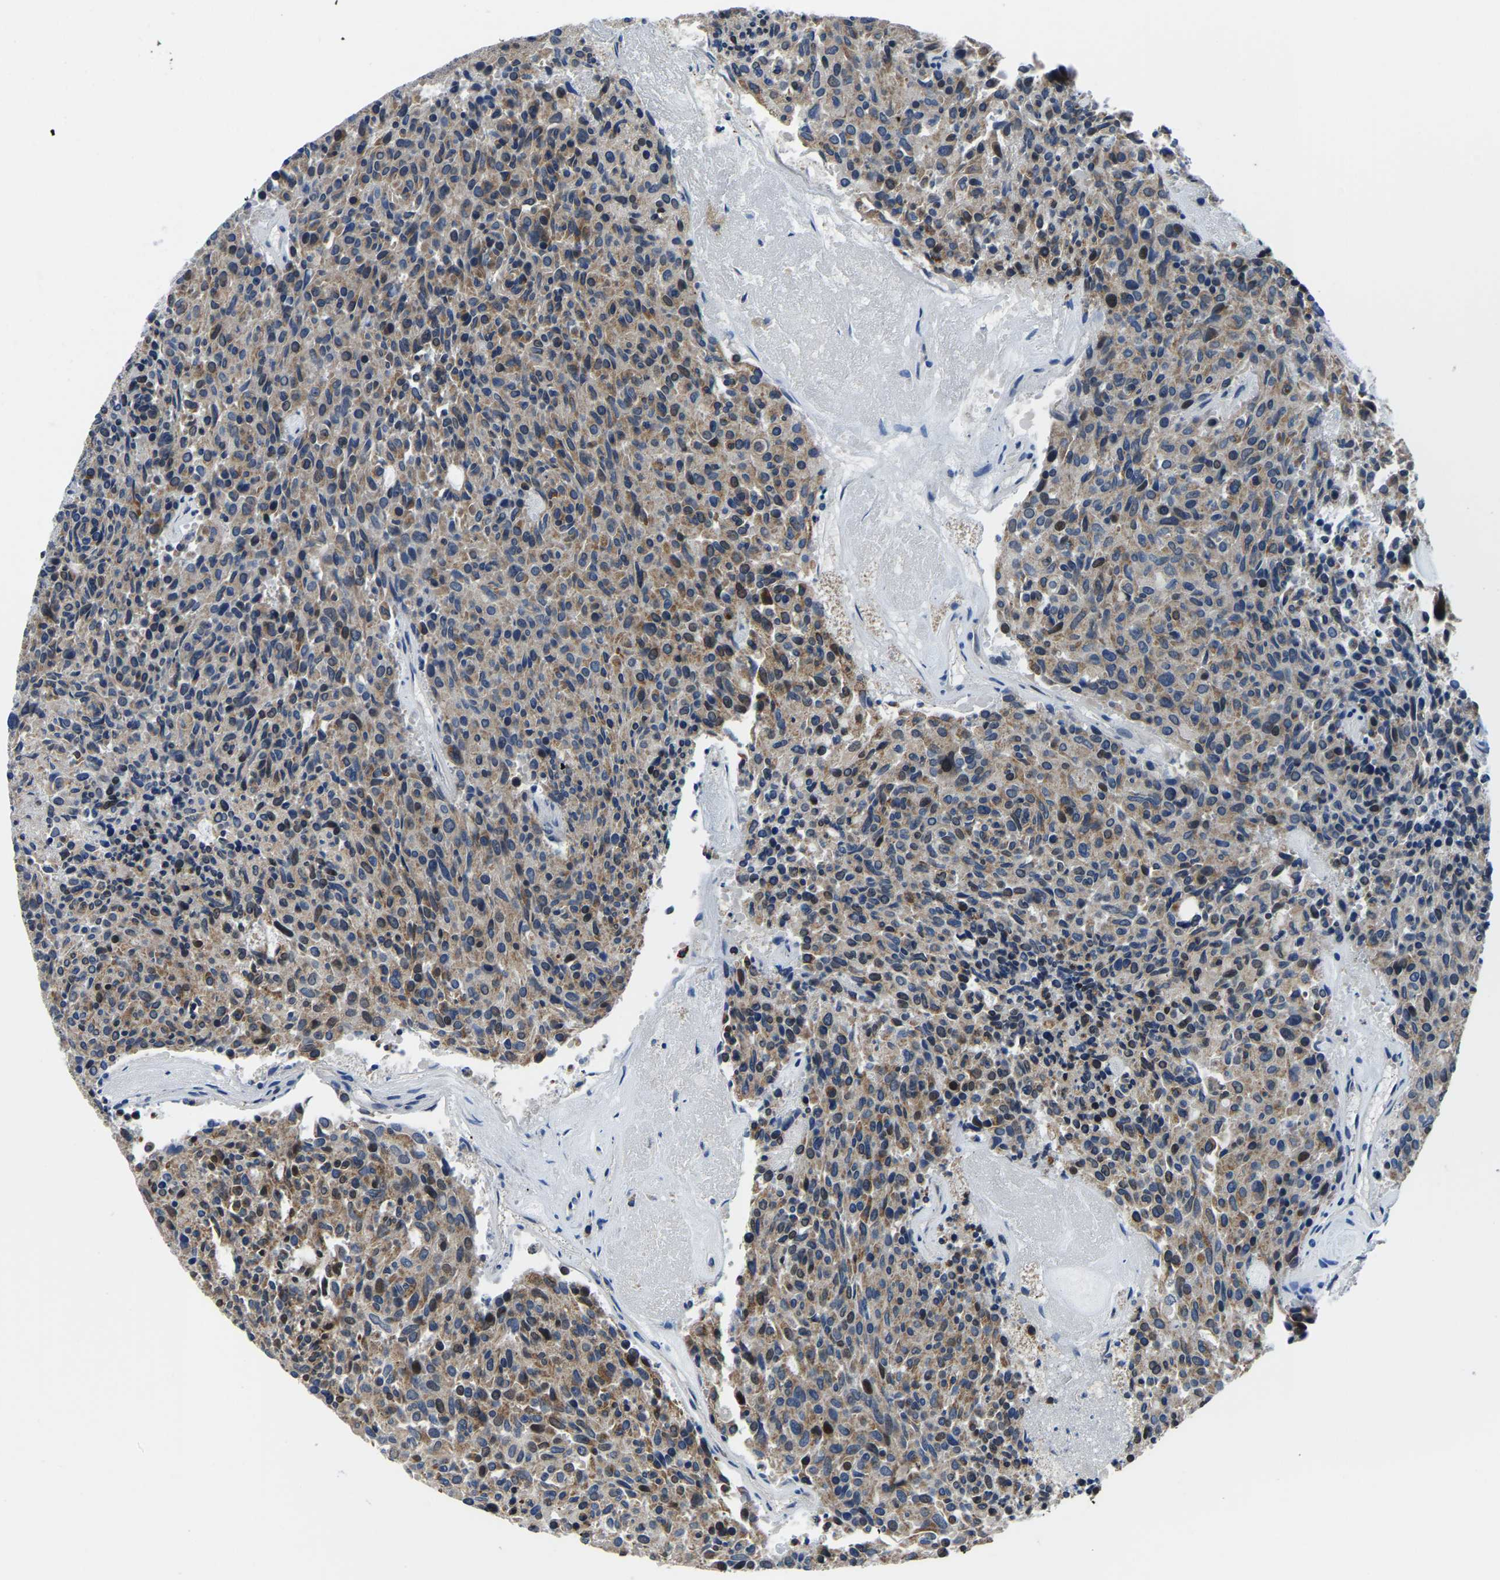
{"staining": {"intensity": "moderate", "quantity": ">75%", "location": "cytoplasmic/membranous,nuclear"}, "tissue": "carcinoid", "cell_type": "Tumor cells", "image_type": "cancer", "snomed": [{"axis": "morphology", "description": "Carcinoid, malignant, NOS"}, {"axis": "topography", "description": "Pancreas"}], "caption": "An image showing moderate cytoplasmic/membranous and nuclear positivity in approximately >75% of tumor cells in malignant carcinoid, as visualized by brown immunohistochemical staining.", "gene": "BNIP3L", "patient": {"sex": "female", "age": 54}}